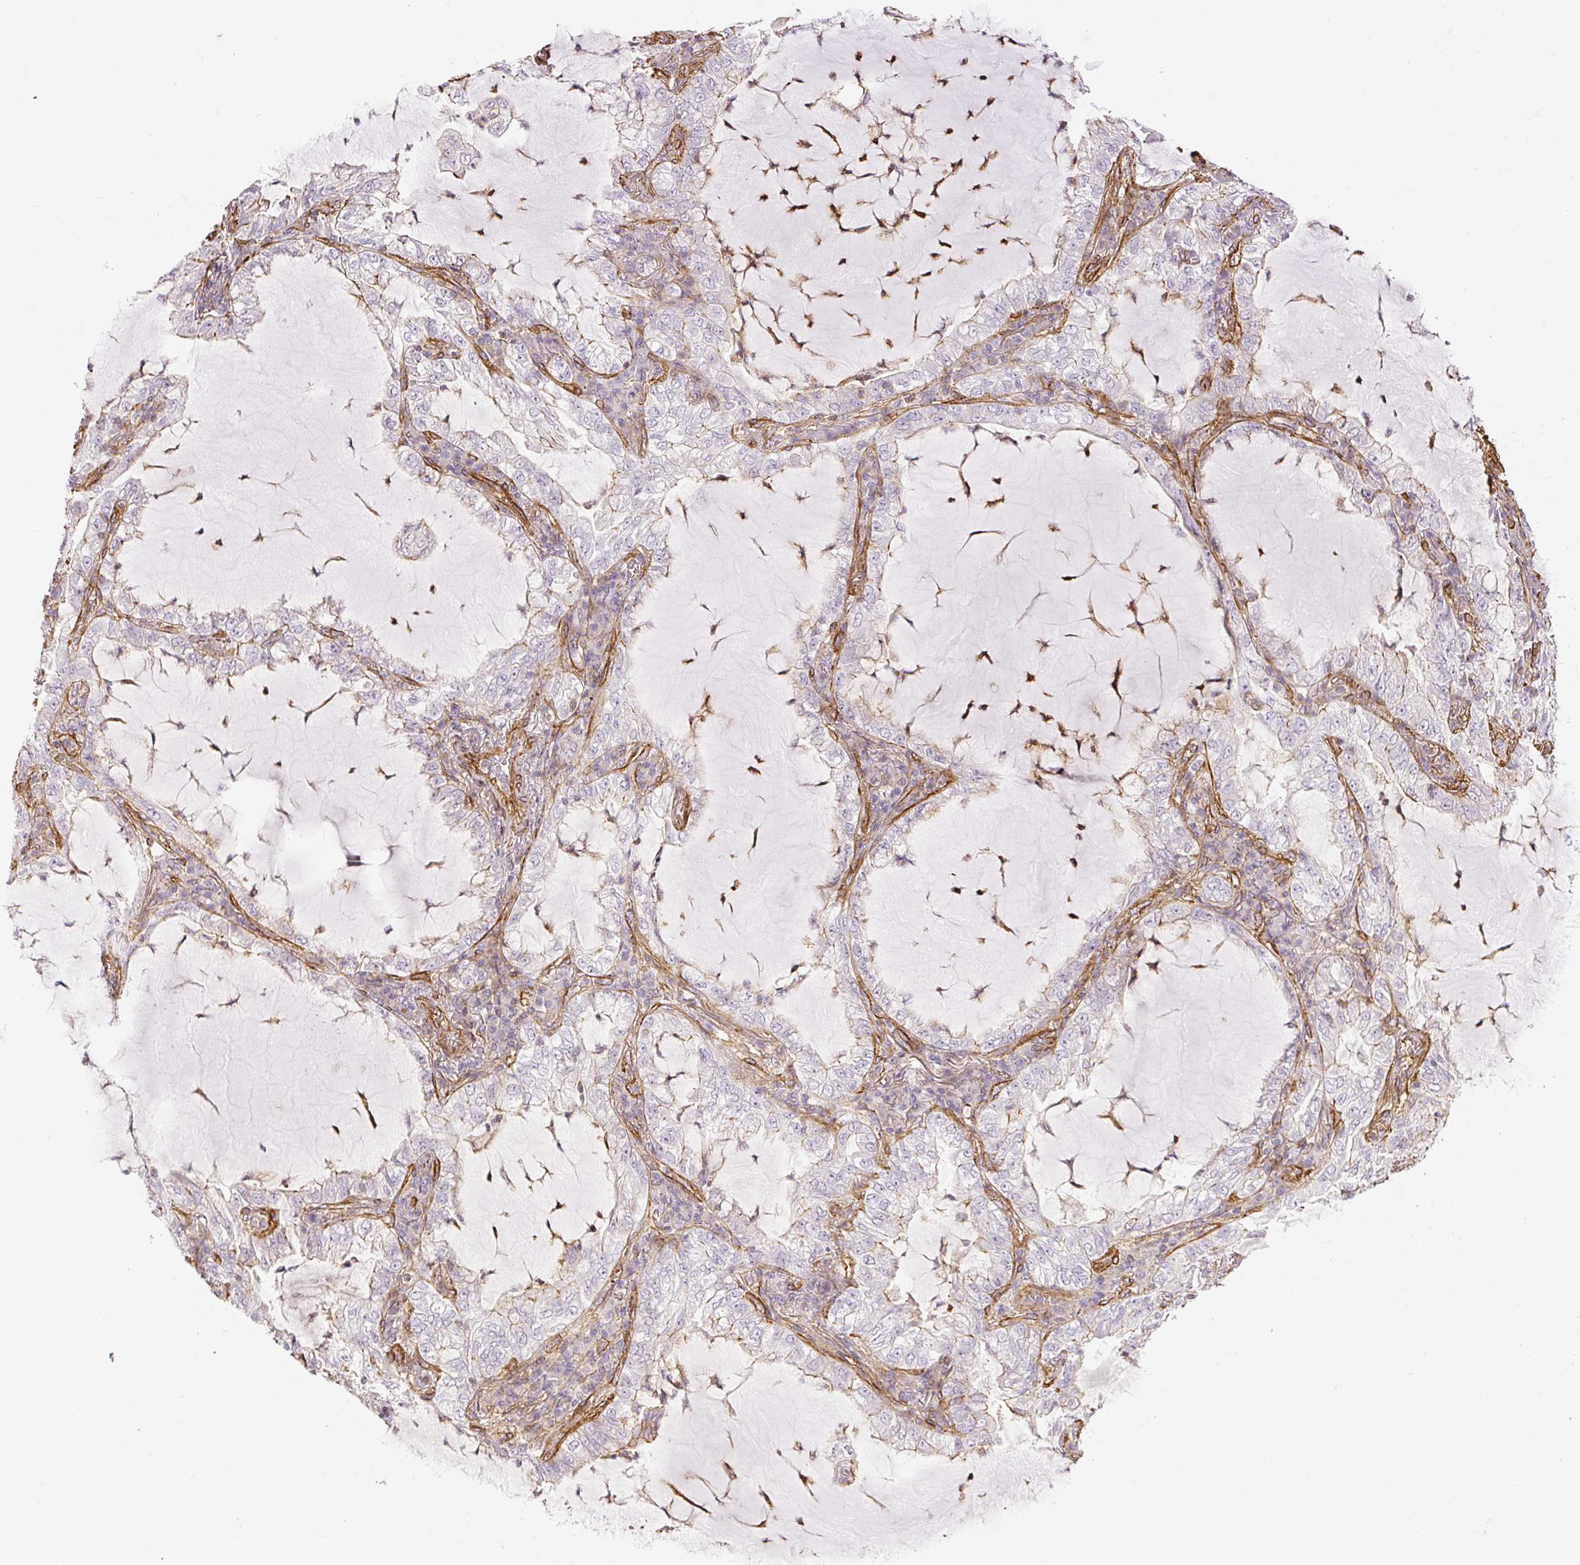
{"staining": {"intensity": "negative", "quantity": "none", "location": "none"}, "tissue": "lung cancer", "cell_type": "Tumor cells", "image_type": "cancer", "snomed": [{"axis": "morphology", "description": "Adenocarcinoma, NOS"}, {"axis": "topography", "description": "Lung"}], "caption": "High magnification brightfield microscopy of adenocarcinoma (lung) stained with DAB (3,3'-diaminobenzidine) (brown) and counterstained with hematoxylin (blue): tumor cells show no significant positivity.", "gene": "MYL12A", "patient": {"sex": "female", "age": 73}}